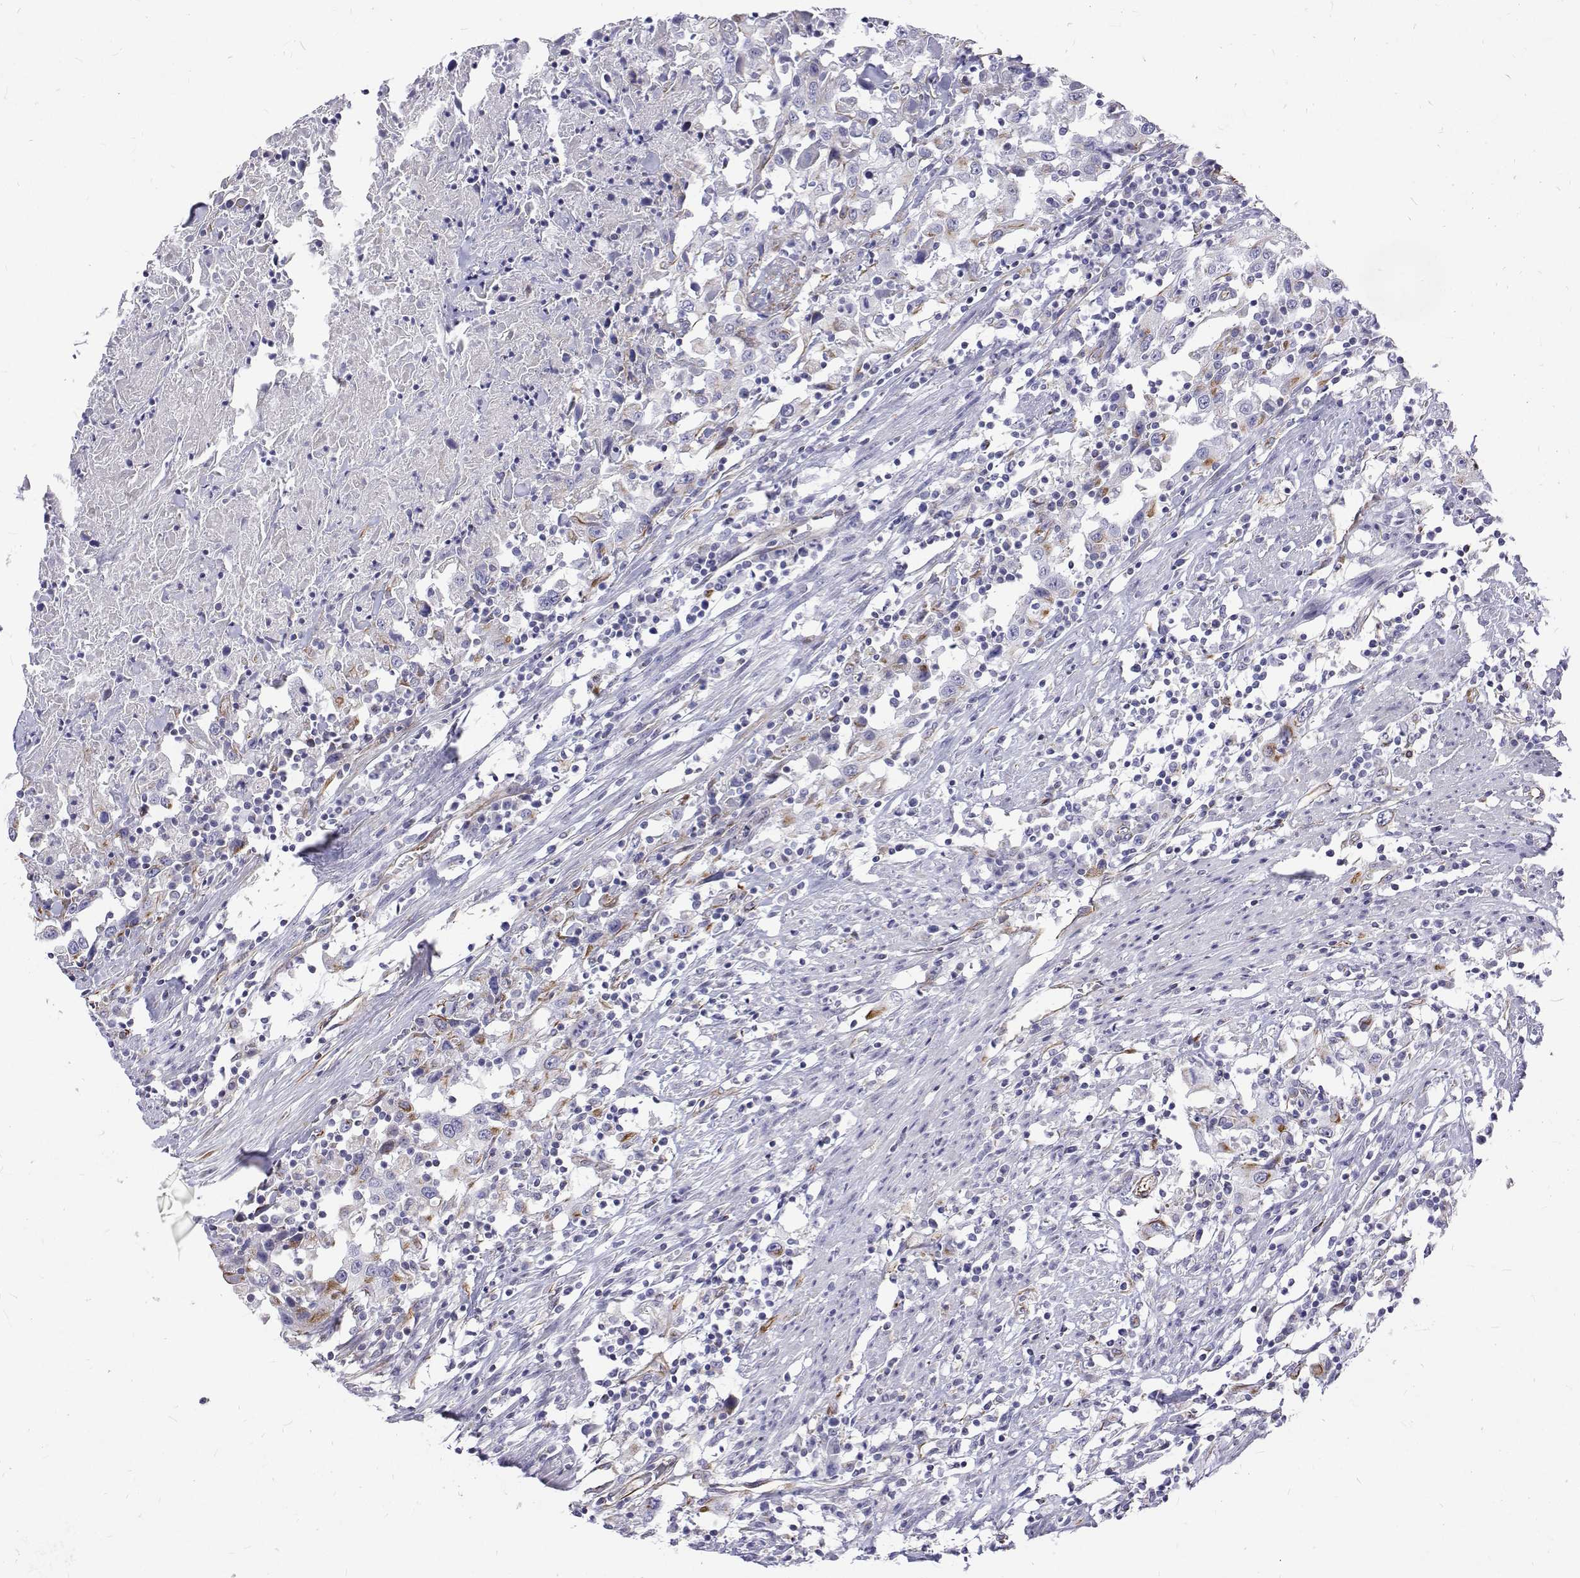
{"staining": {"intensity": "negative", "quantity": "none", "location": "none"}, "tissue": "urothelial cancer", "cell_type": "Tumor cells", "image_type": "cancer", "snomed": [{"axis": "morphology", "description": "Urothelial carcinoma, High grade"}, {"axis": "topography", "description": "Urinary bladder"}], "caption": "Tumor cells show no significant staining in urothelial cancer.", "gene": "OPRPN", "patient": {"sex": "male", "age": 61}}